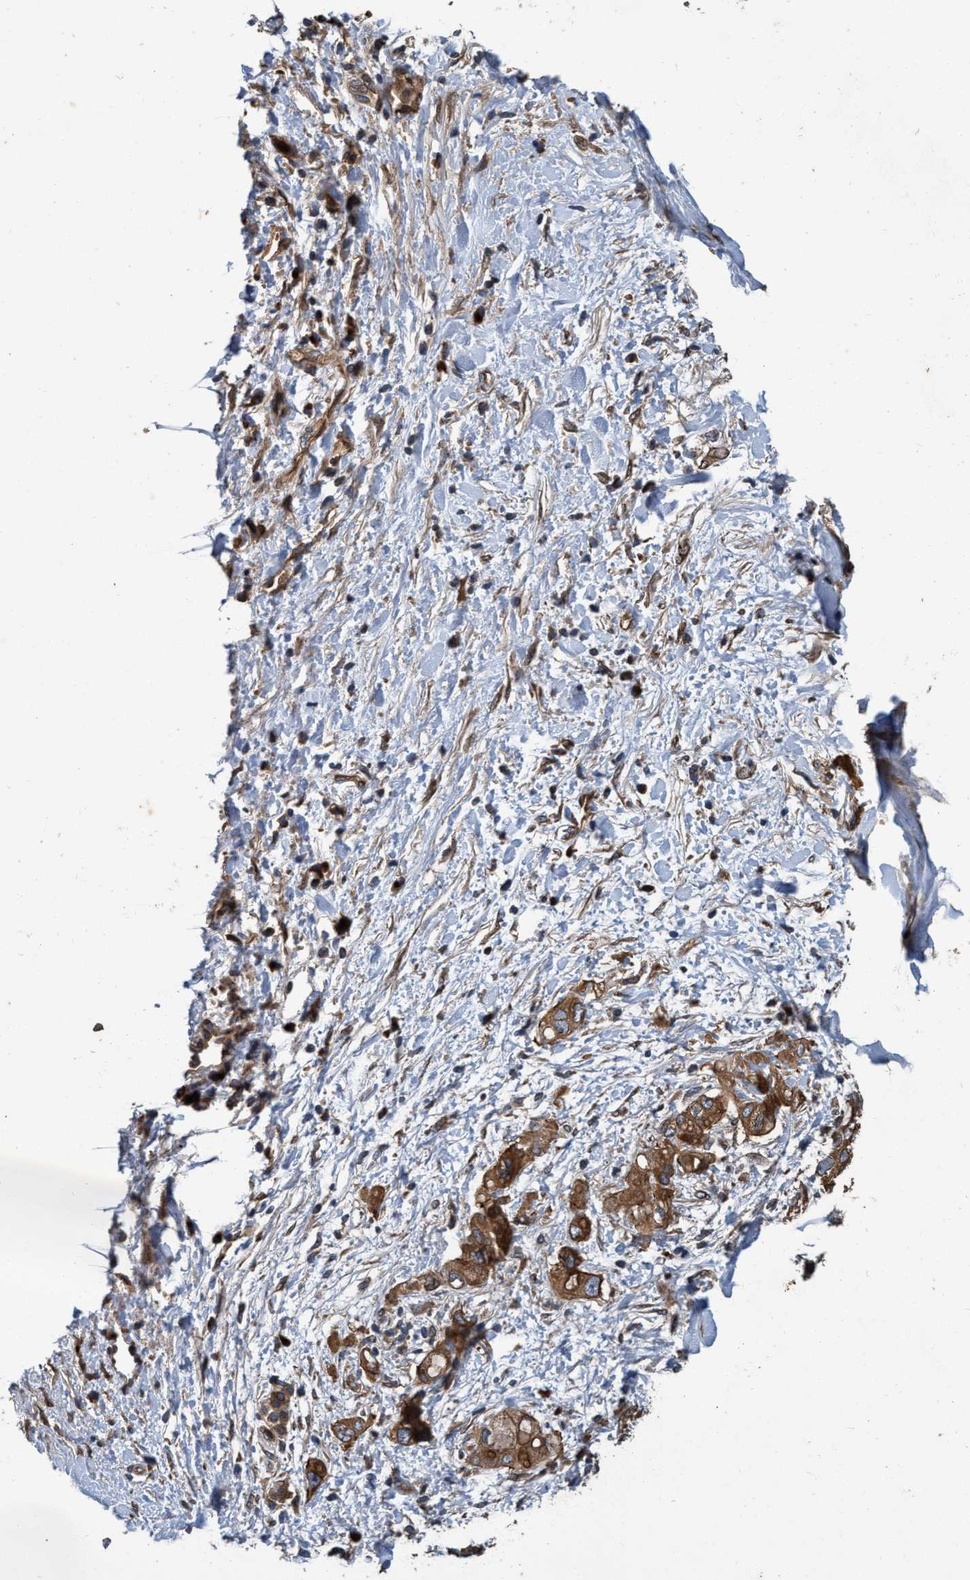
{"staining": {"intensity": "moderate", "quantity": ">75%", "location": "cytoplasmic/membranous"}, "tissue": "pancreatic cancer", "cell_type": "Tumor cells", "image_type": "cancer", "snomed": [{"axis": "morphology", "description": "Adenocarcinoma, NOS"}, {"axis": "topography", "description": "Pancreas"}], "caption": "Moderate cytoplasmic/membranous protein staining is appreciated in approximately >75% of tumor cells in pancreatic cancer.", "gene": "MACC1", "patient": {"sex": "female", "age": 56}}